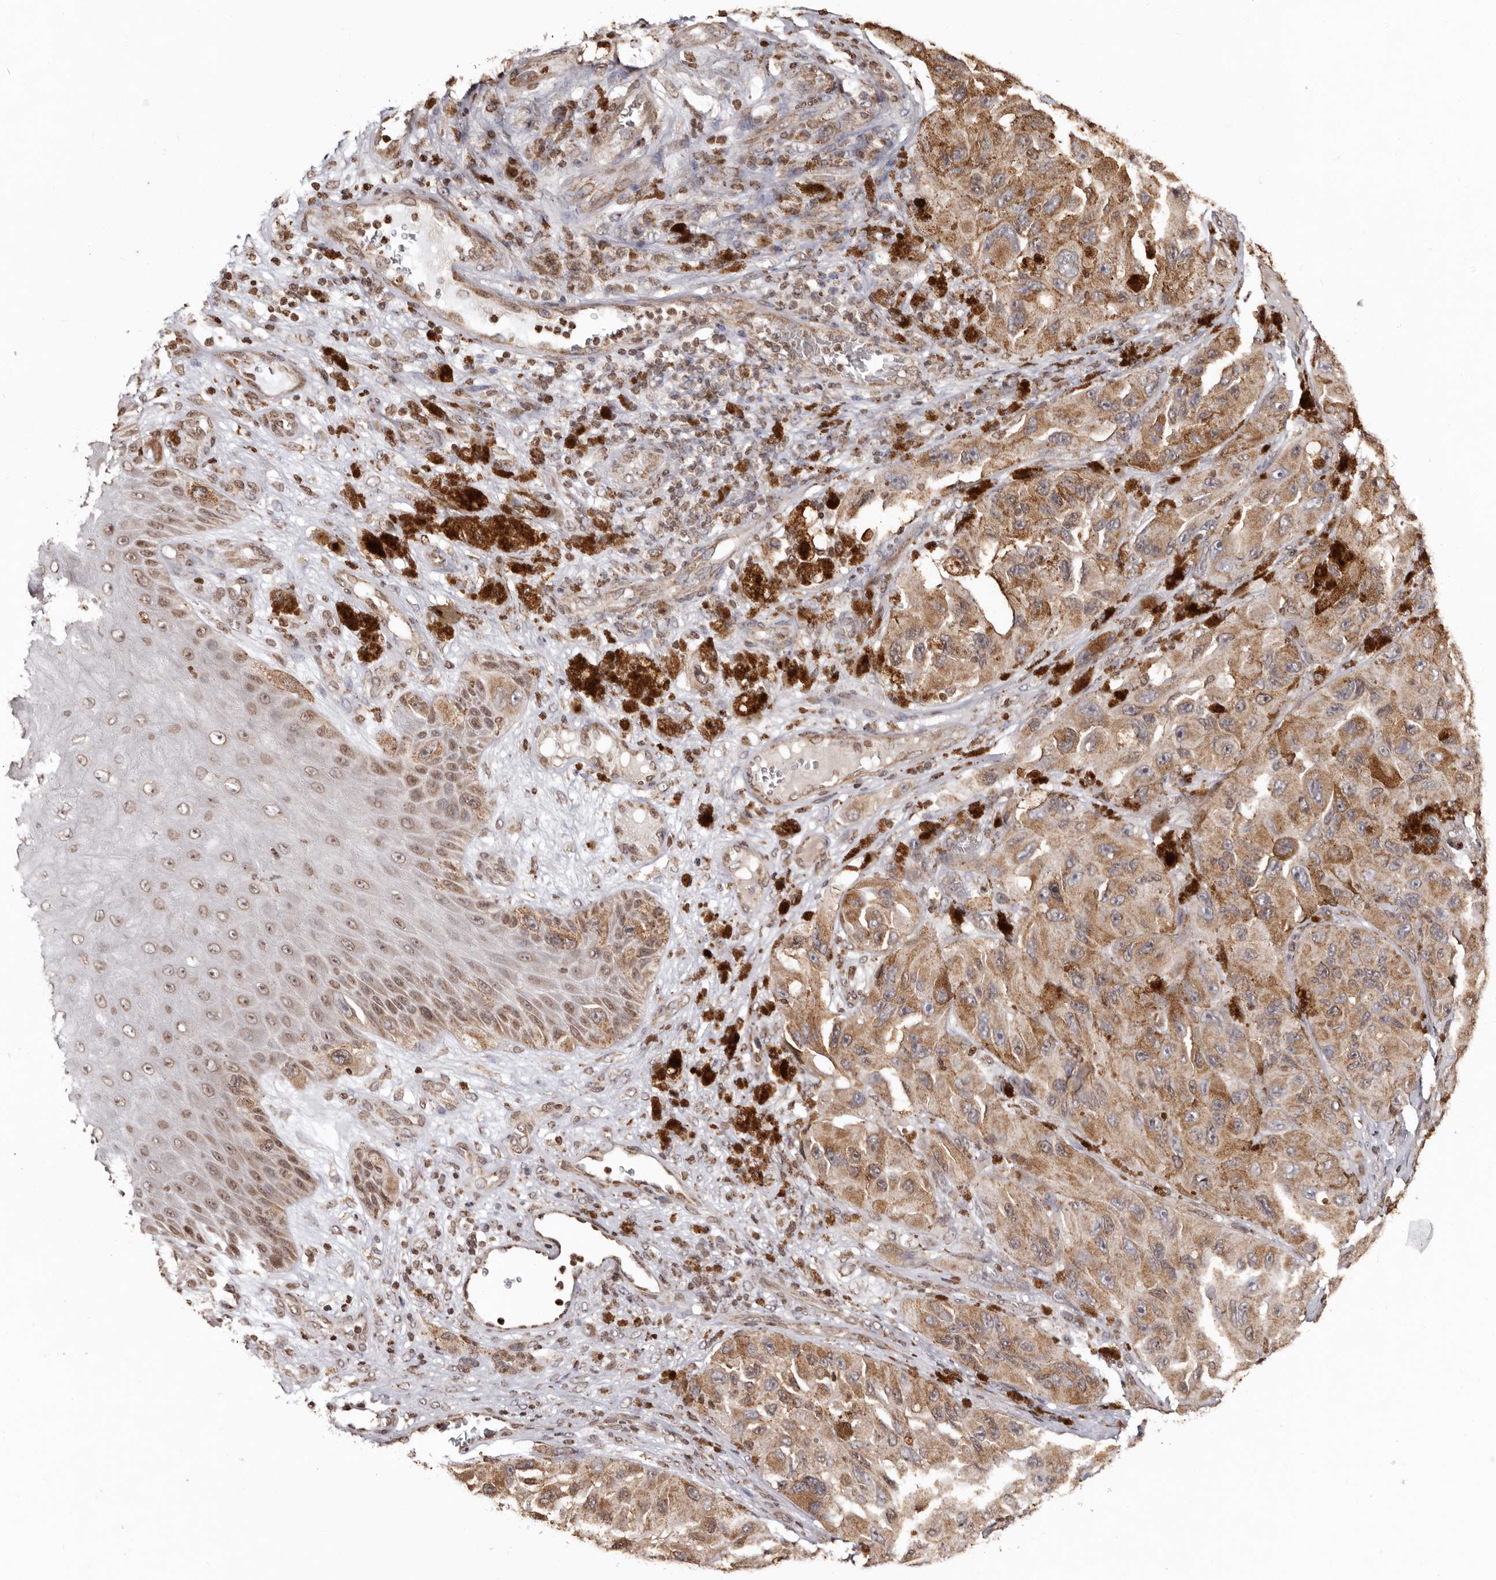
{"staining": {"intensity": "moderate", "quantity": ">75%", "location": "cytoplasmic/membranous"}, "tissue": "melanoma", "cell_type": "Tumor cells", "image_type": "cancer", "snomed": [{"axis": "morphology", "description": "Malignant melanoma, NOS"}, {"axis": "topography", "description": "Skin"}], "caption": "DAB (3,3'-diaminobenzidine) immunohistochemical staining of melanoma reveals moderate cytoplasmic/membranous protein expression in approximately >75% of tumor cells.", "gene": "CCDC190", "patient": {"sex": "female", "age": 73}}